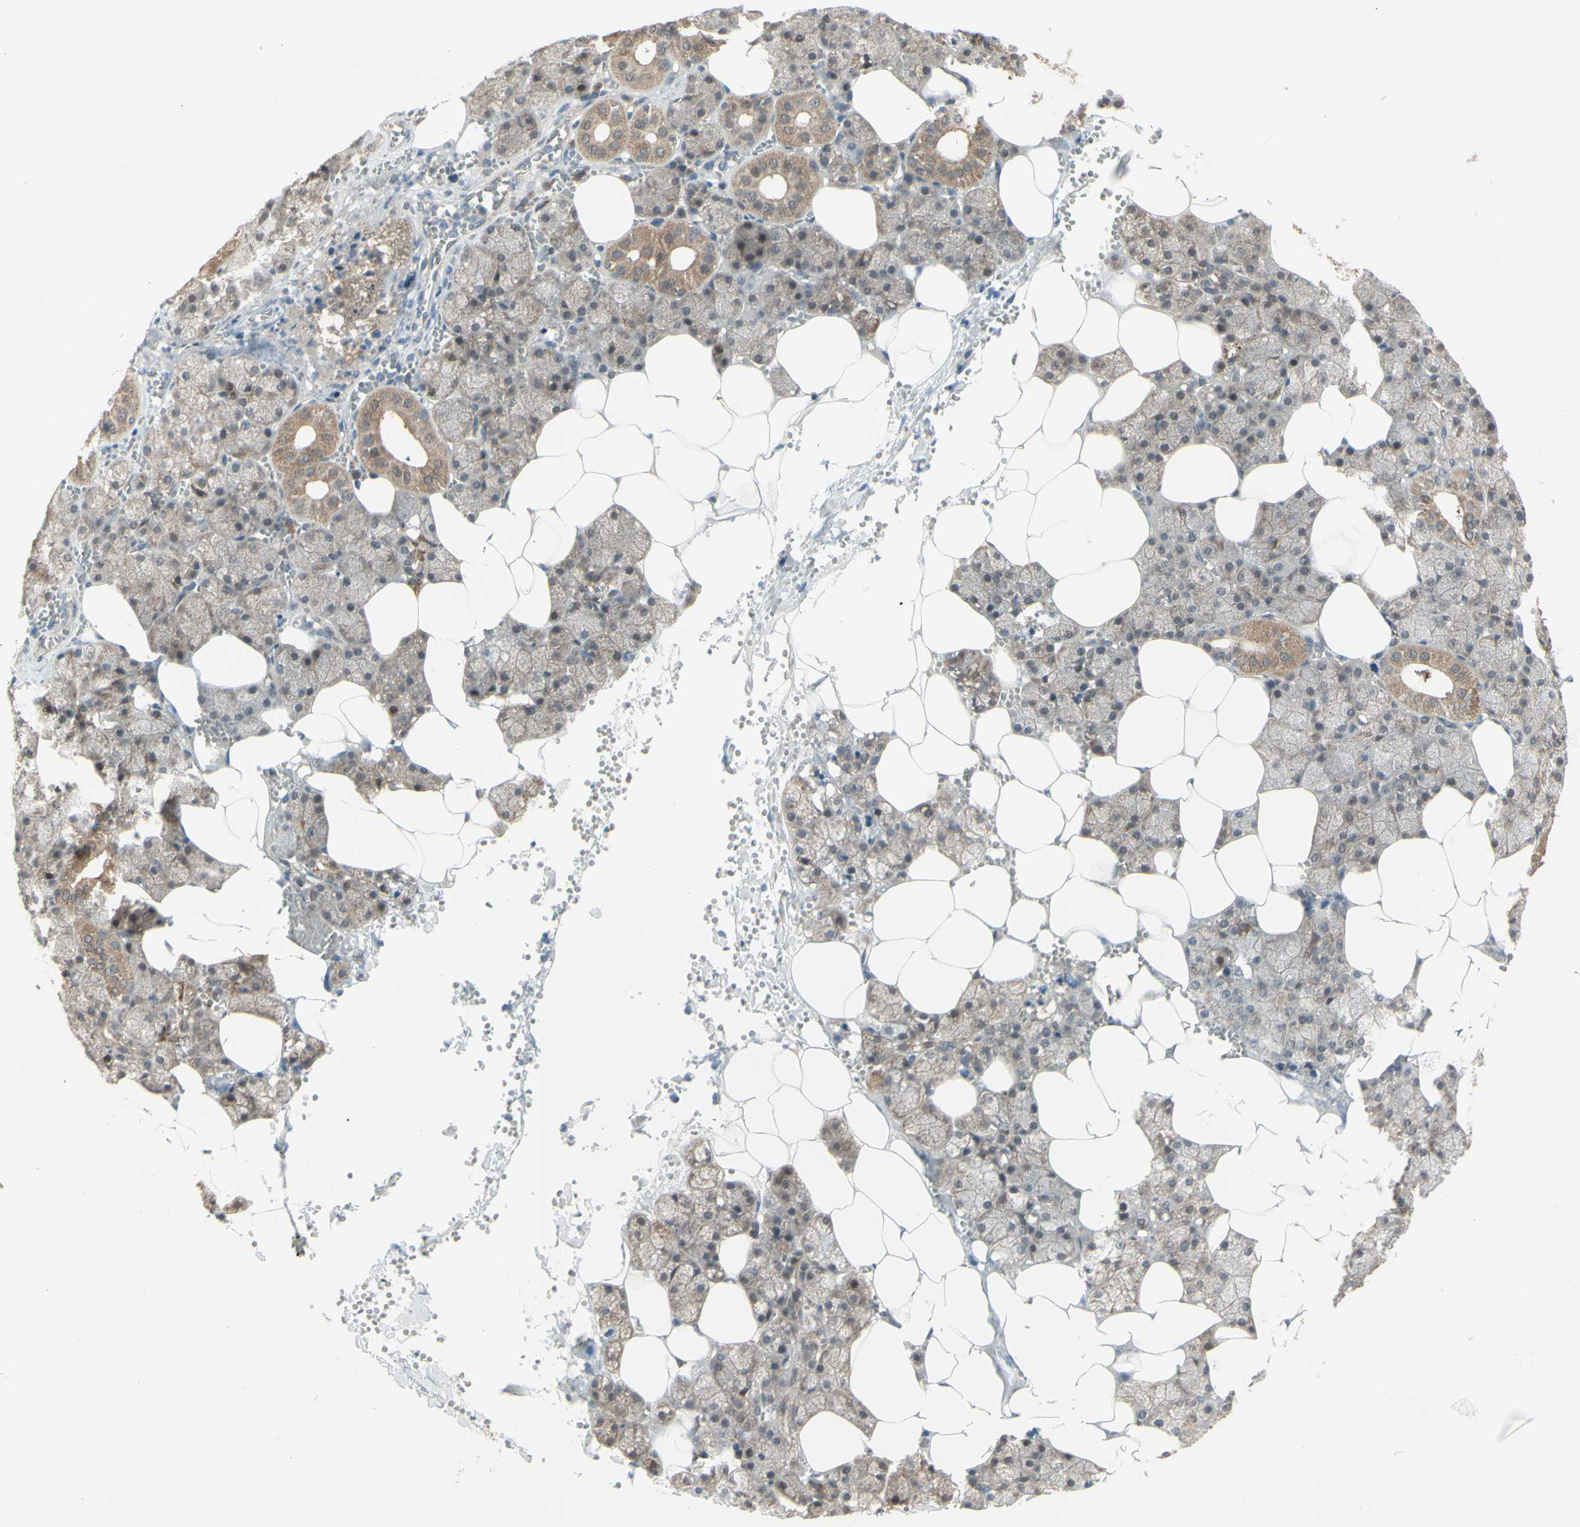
{"staining": {"intensity": "weak", "quantity": "25%-75%", "location": "cytoplasmic/membranous"}, "tissue": "salivary gland", "cell_type": "Glandular cells", "image_type": "normal", "snomed": [{"axis": "morphology", "description": "Normal tissue, NOS"}, {"axis": "topography", "description": "Salivary gland"}], "caption": "IHC (DAB) staining of normal salivary gland shows weak cytoplasmic/membranous protein expression in about 25%-75% of glandular cells.", "gene": "NAXD", "patient": {"sex": "male", "age": 62}}